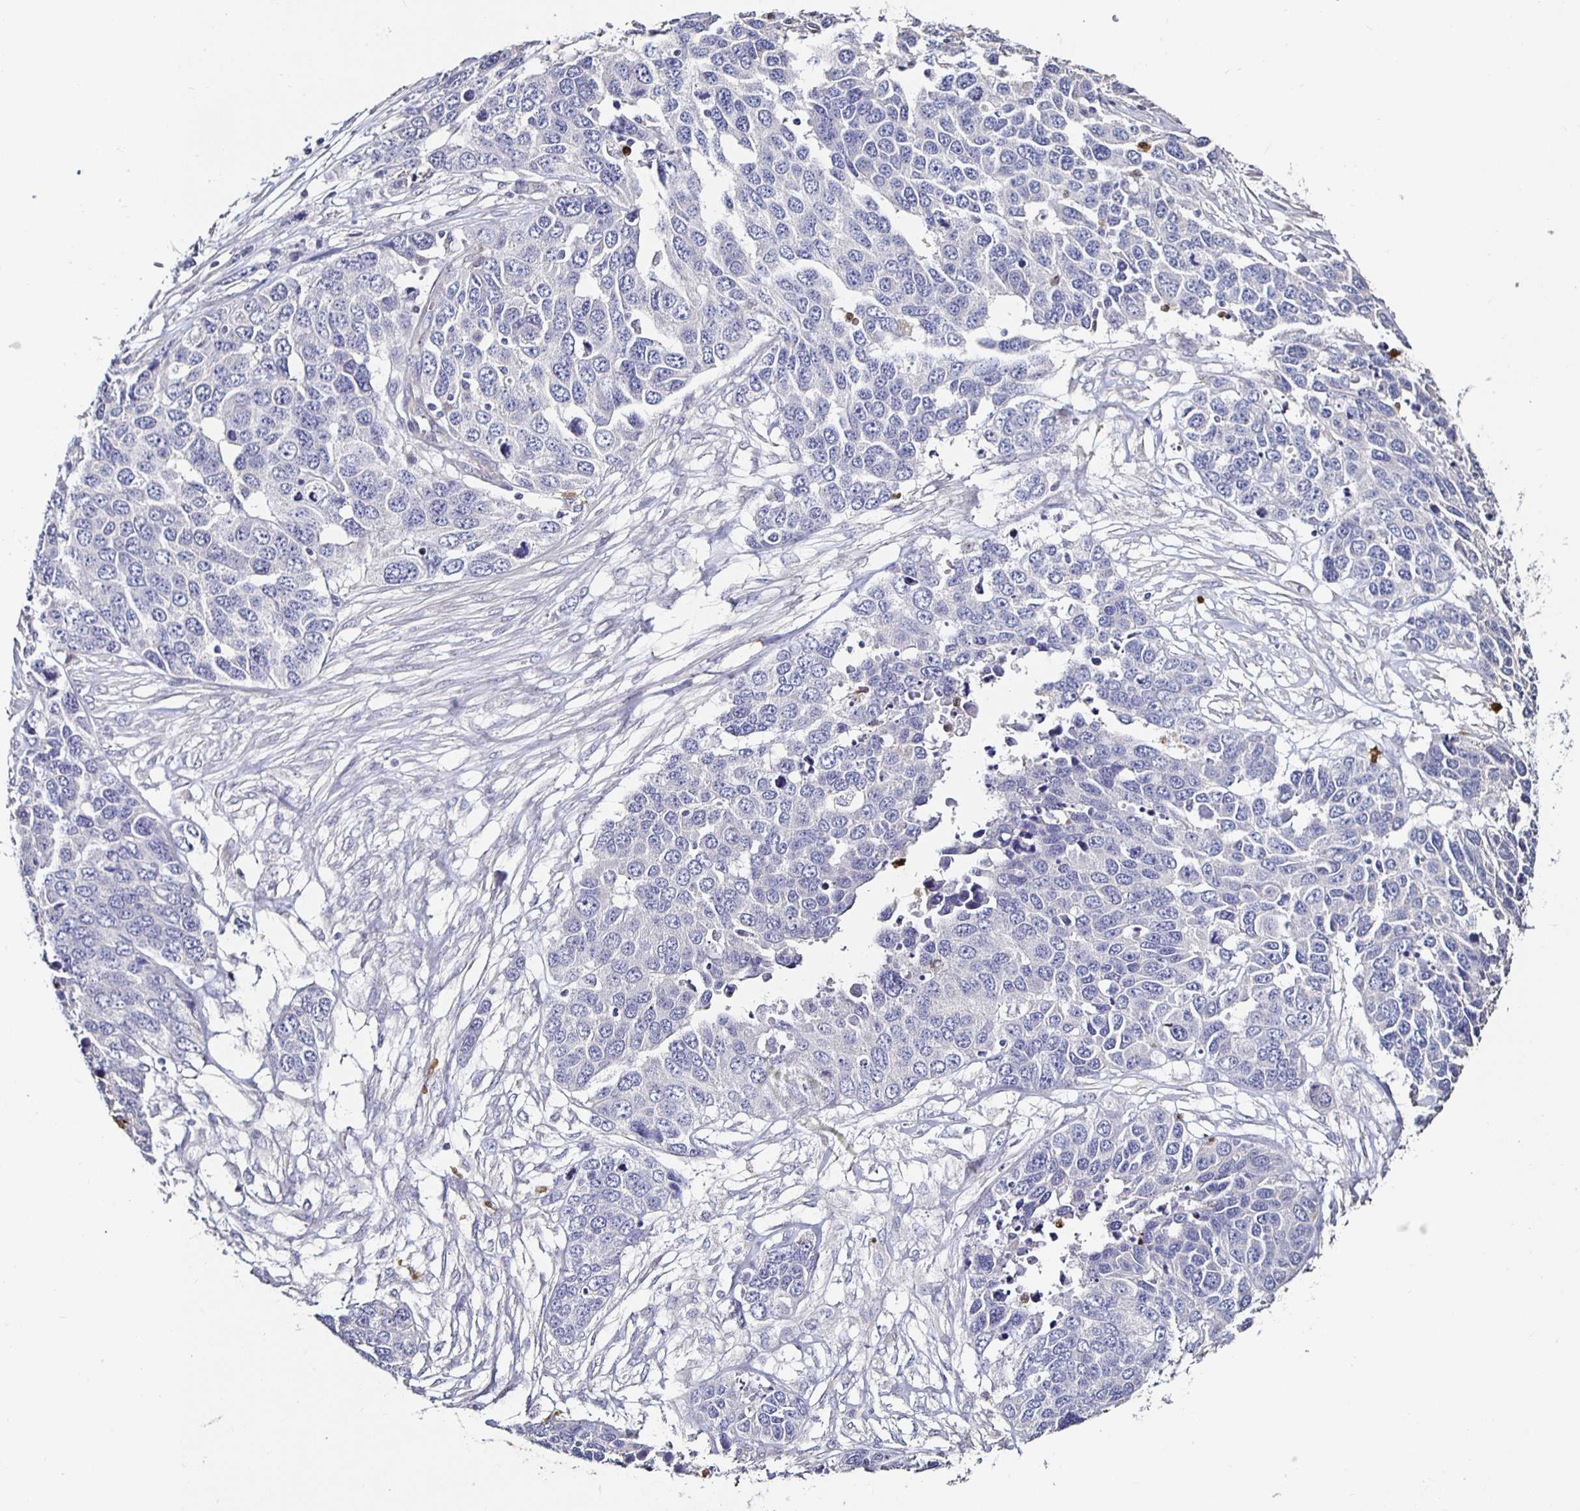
{"staining": {"intensity": "negative", "quantity": "none", "location": "none"}, "tissue": "ovarian cancer", "cell_type": "Tumor cells", "image_type": "cancer", "snomed": [{"axis": "morphology", "description": "Cystadenocarcinoma, serous, NOS"}, {"axis": "topography", "description": "Ovary"}], "caption": "Protein analysis of serous cystadenocarcinoma (ovarian) reveals no significant positivity in tumor cells.", "gene": "TLR4", "patient": {"sex": "female", "age": 76}}